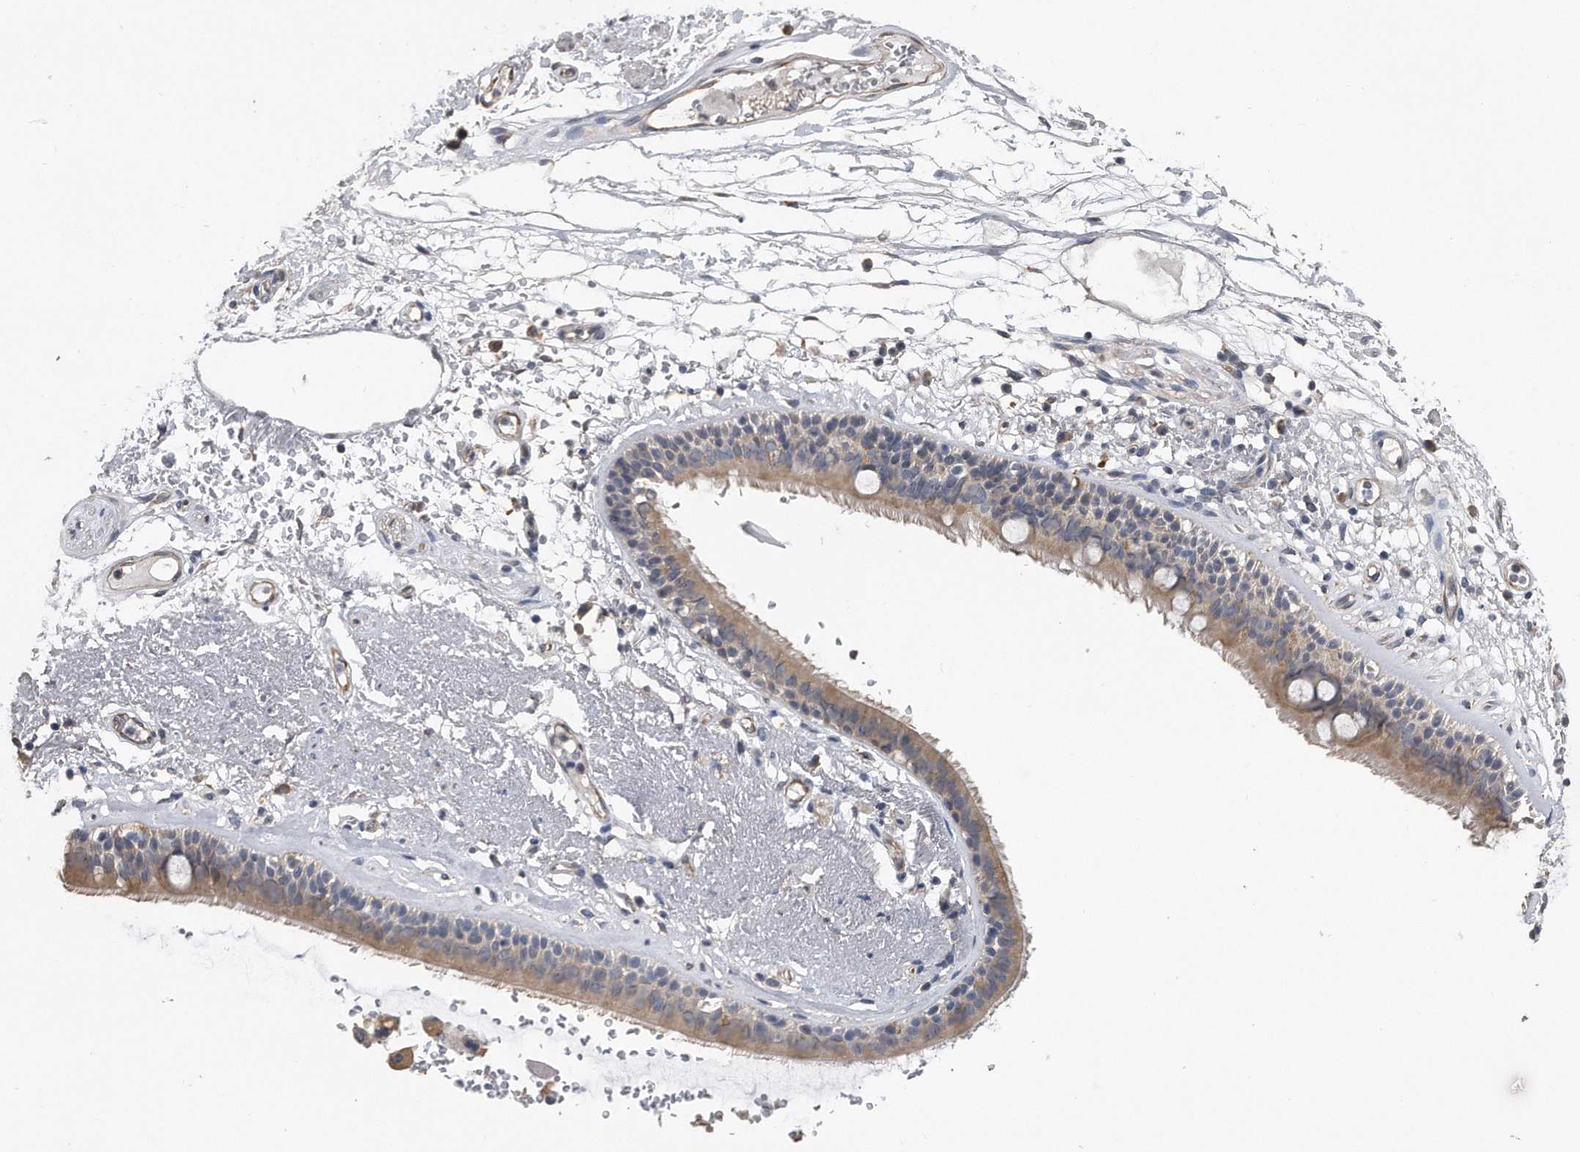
{"staining": {"intensity": "weak", "quantity": ">75%", "location": "cytoplasmic/membranous"}, "tissue": "adipose tissue", "cell_type": "Adipocytes", "image_type": "normal", "snomed": [{"axis": "morphology", "description": "Normal tissue, NOS"}, {"axis": "topography", "description": "Cartilage tissue"}], "caption": "An immunohistochemistry (IHC) micrograph of unremarkable tissue is shown. Protein staining in brown shows weak cytoplasmic/membranous positivity in adipose tissue within adipocytes.", "gene": "PCLO", "patient": {"sex": "female", "age": 63}}